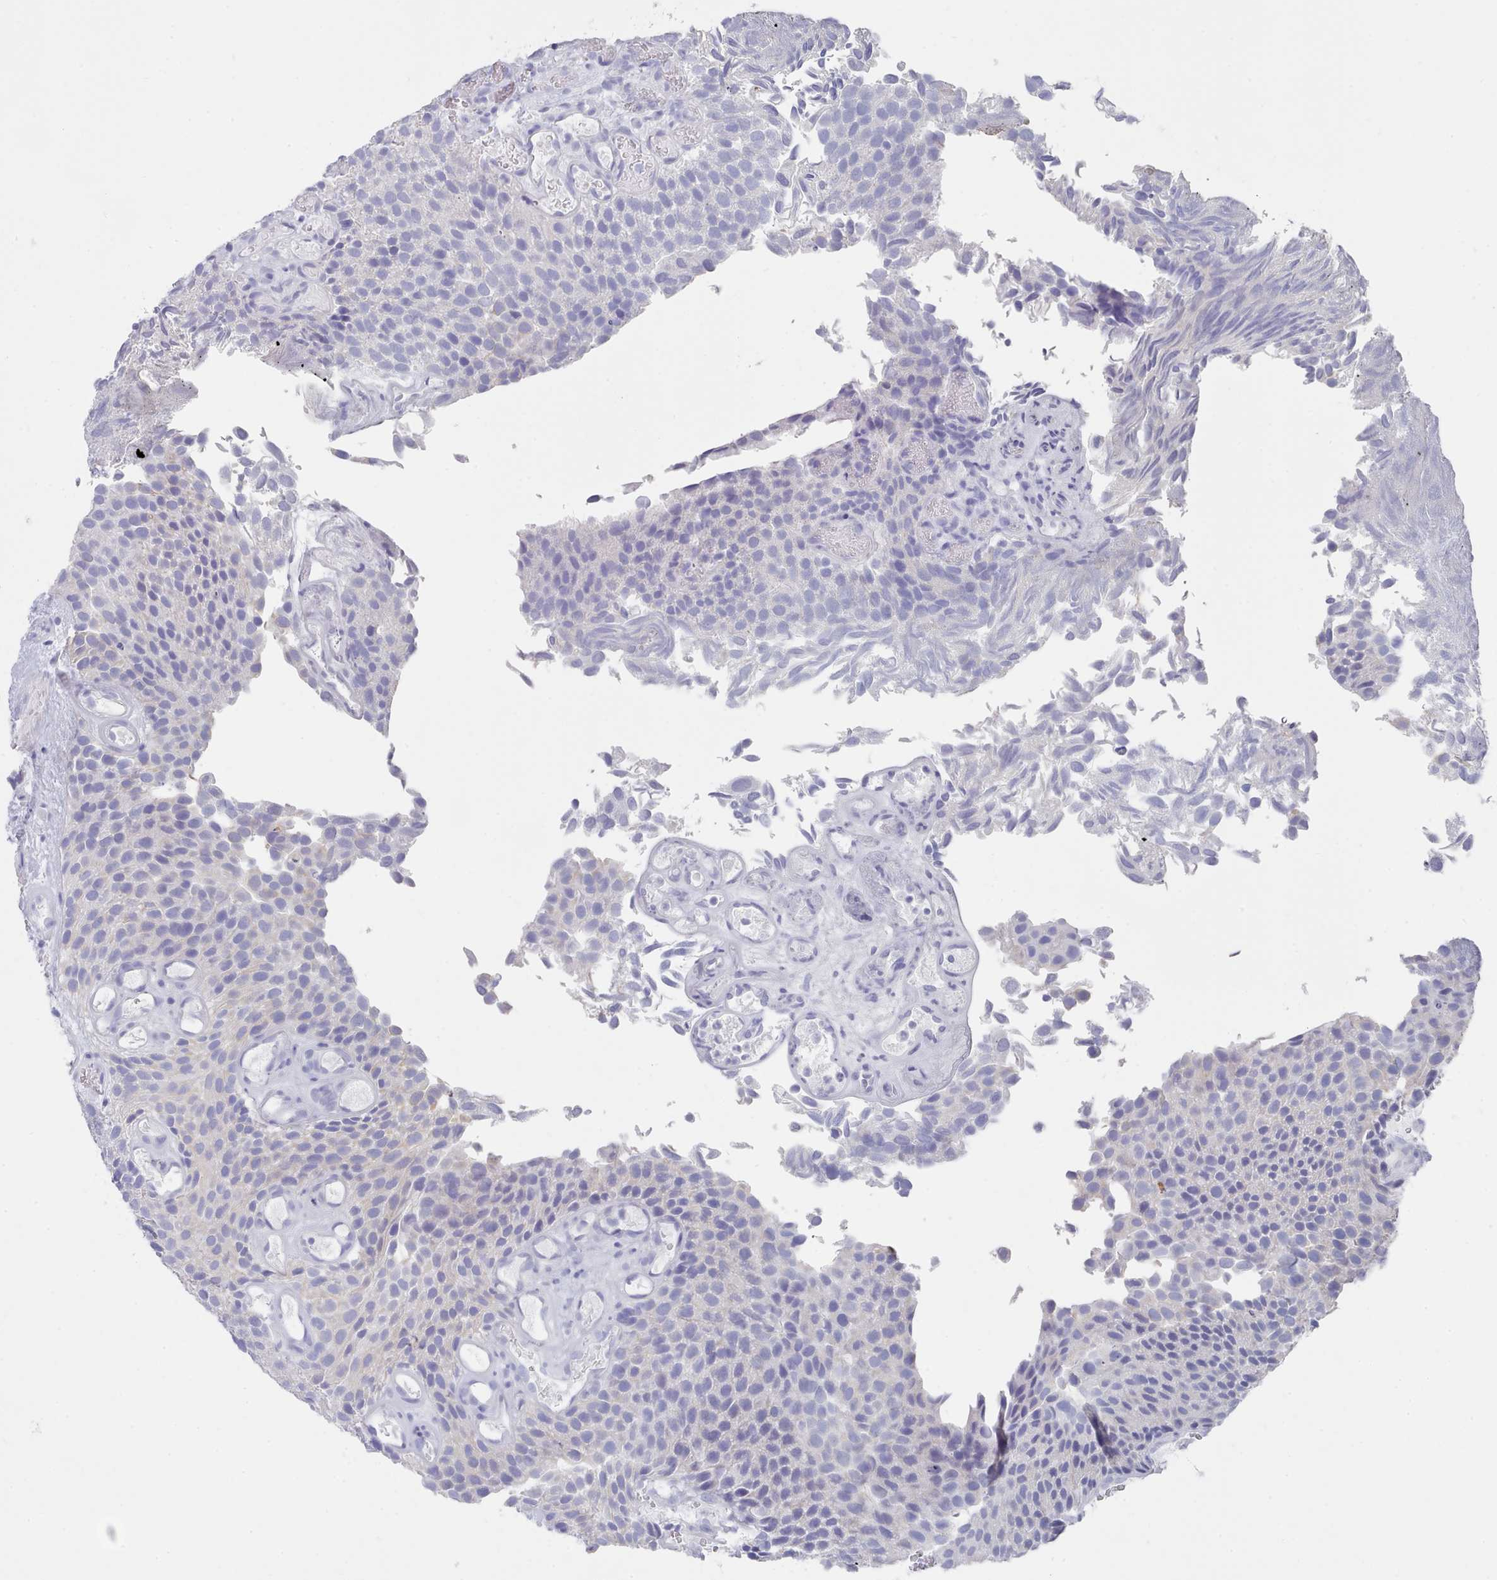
{"staining": {"intensity": "negative", "quantity": "none", "location": "none"}, "tissue": "urothelial cancer", "cell_type": "Tumor cells", "image_type": "cancer", "snomed": [{"axis": "morphology", "description": "Urothelial carcinoma, Low grade"}, {"axis": "topography", "description": "Urinary bladder"}], "caption": "Immunohistochemistry (IHC) photomicrograph of neoplastic tissue: low-grade urothelial carcinoma stained with DAB displays no significant protein expression in tumor cells.", "gene": "LRRC37A", "patient": {"sex": "male", "age": 89}}